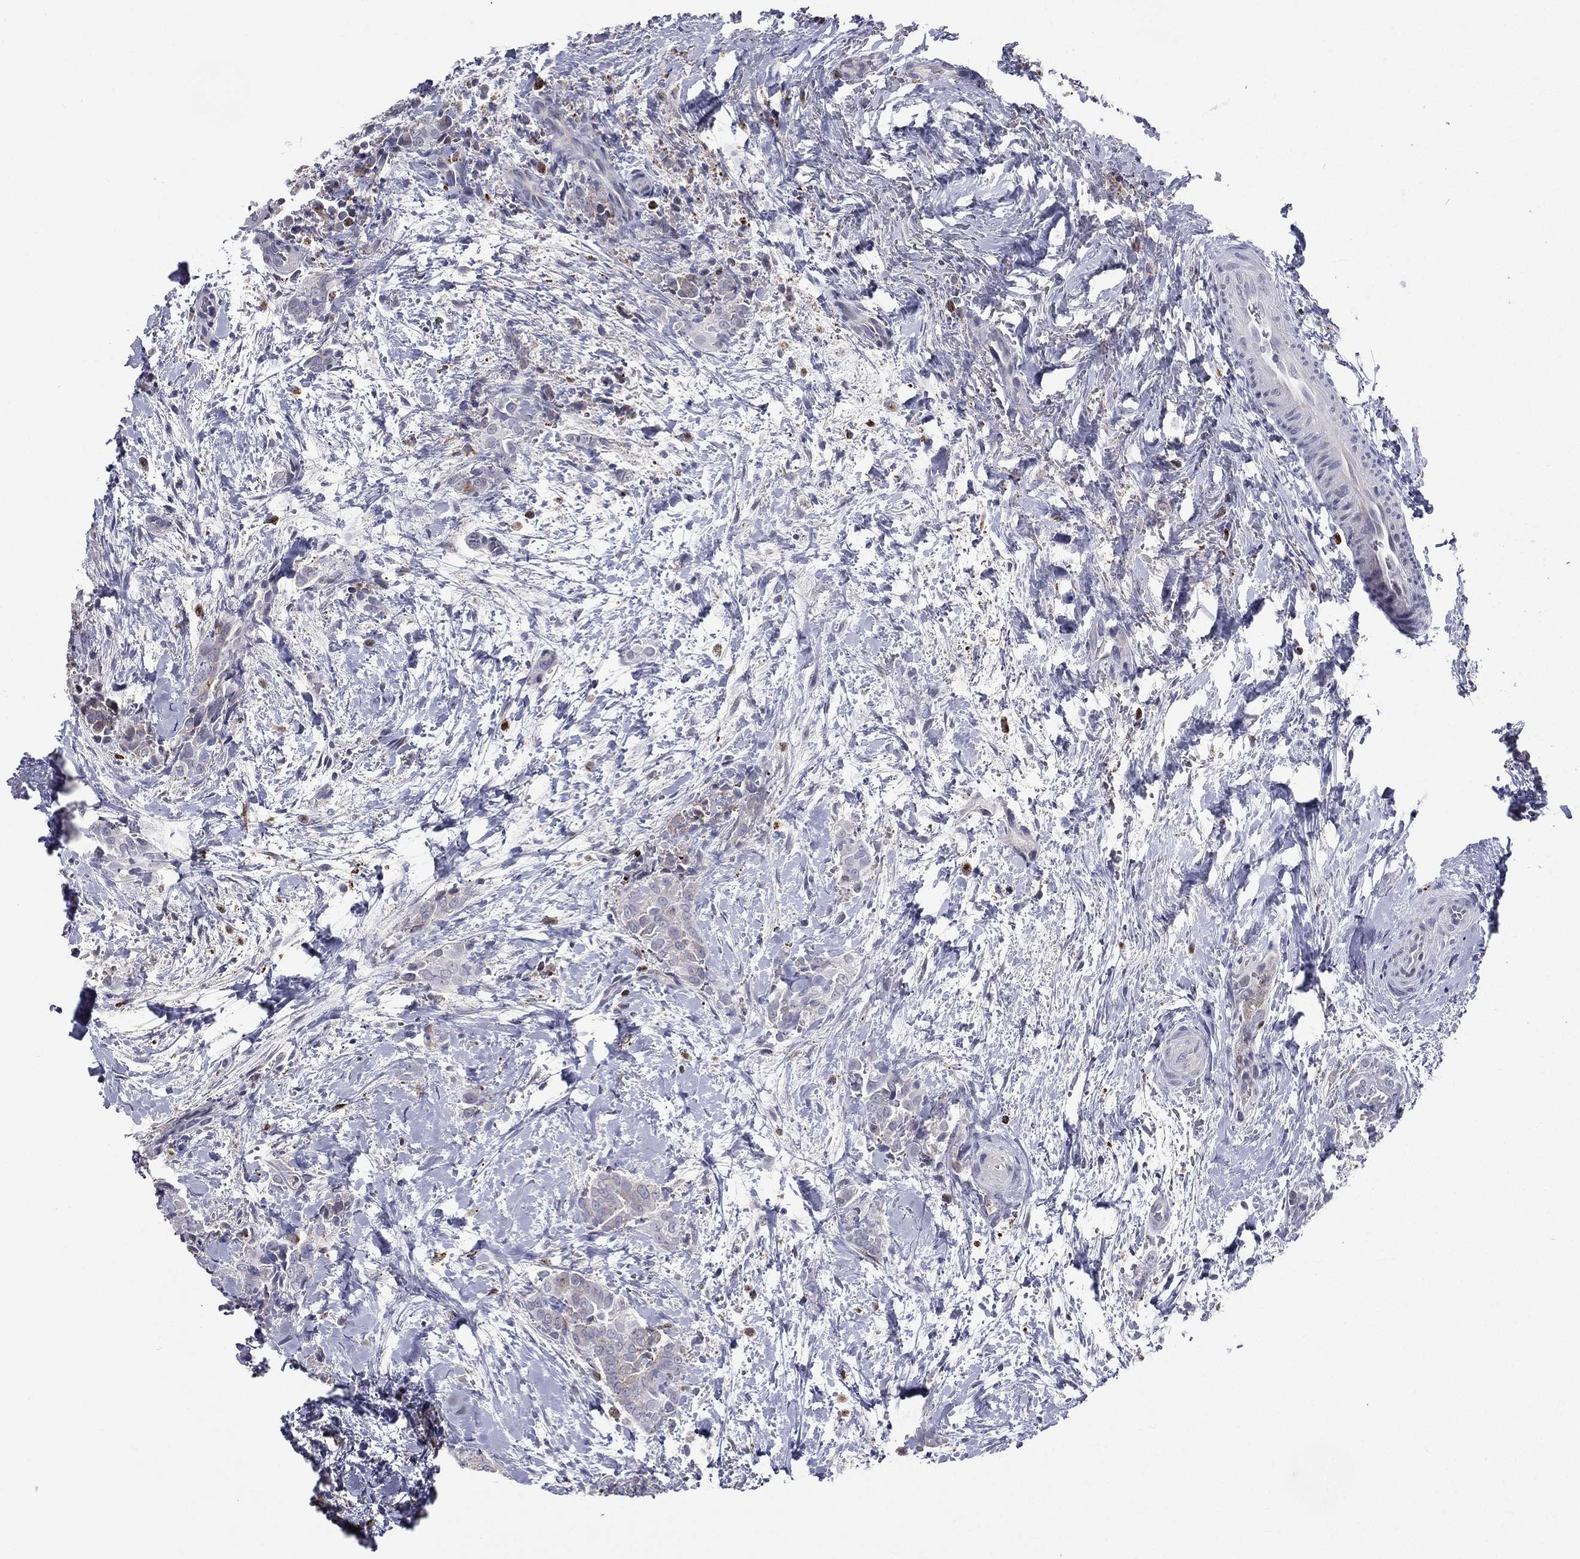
{"staining": {"intensity": "negative", "quantity": "none", "location": "none"}, "tissue": "thyroid cancer", "cell_type": "Tumor cells", "image_type": "cancer", "snomed": [{"axis": "morphology", "description": "Papillary adenocarcinoma, NOS"}, {"axis": "topography", "description": "Thyroid gland"}], "caption": "Thyroid cancer (papillary adenocarcinoma) stained for a protein using immunohistochemistry (IHC) reveals no expression tumor cells.", "gene": "EVI2B", "patient": {"sex": "male", "age": 61}}